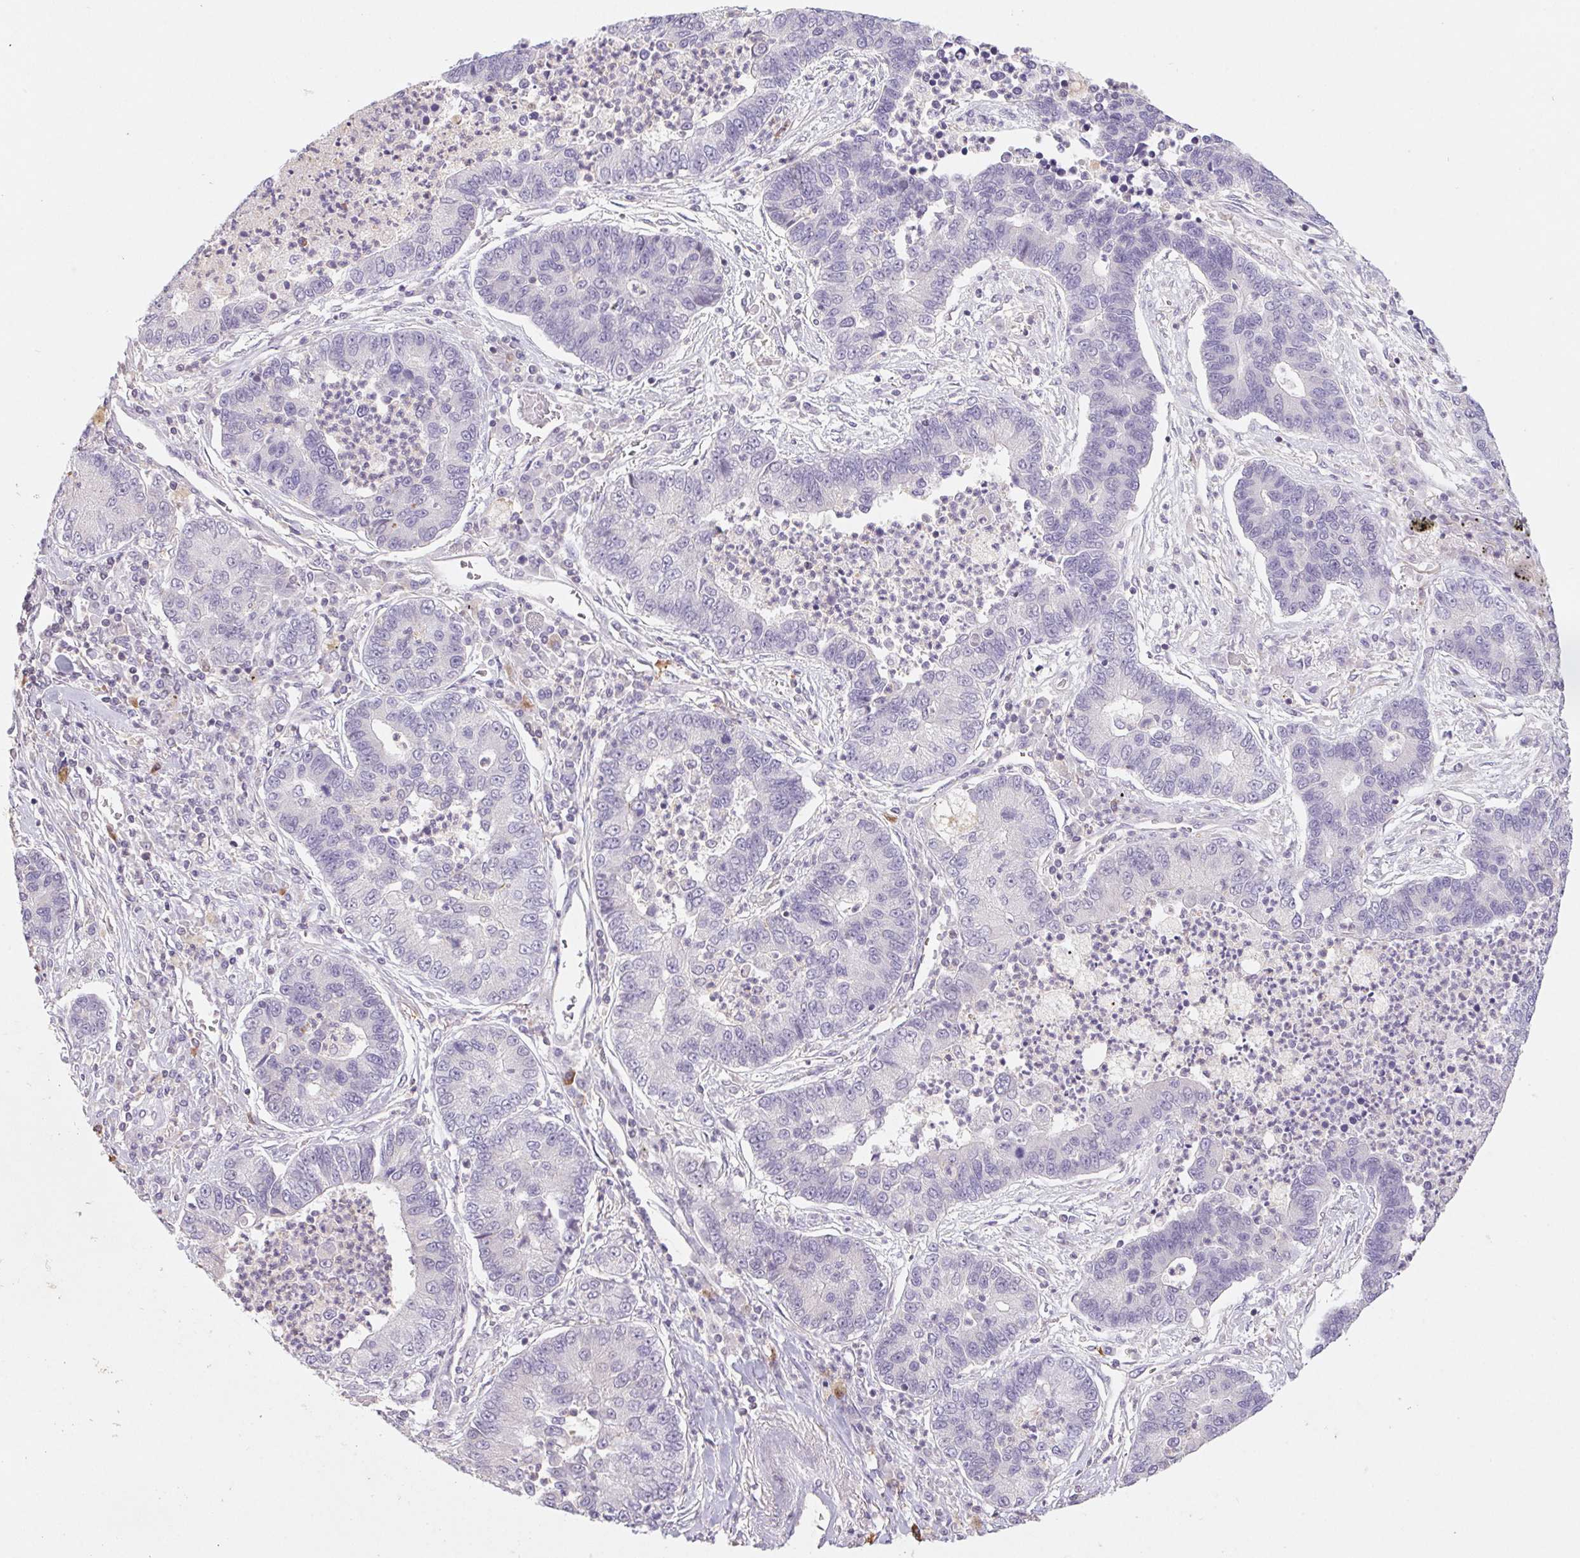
{"staining": {"intensity": "negative", "quantity": "none", "location": "none"}, "tissue": "lung cancer", "cell_type": "Tumor cells", "image_type": "cancer", "snomed": [{"axis": "morphology", "description": "Adenocarcinoma, NOS"}, {"axis": "topography", "description": "Lung"}], "caption": "Immunohistochemistry of human lung cancer displays no staining in tumor cells.", "gene": "KIF26A", "patient": {"sex": "female", "age": 57}}